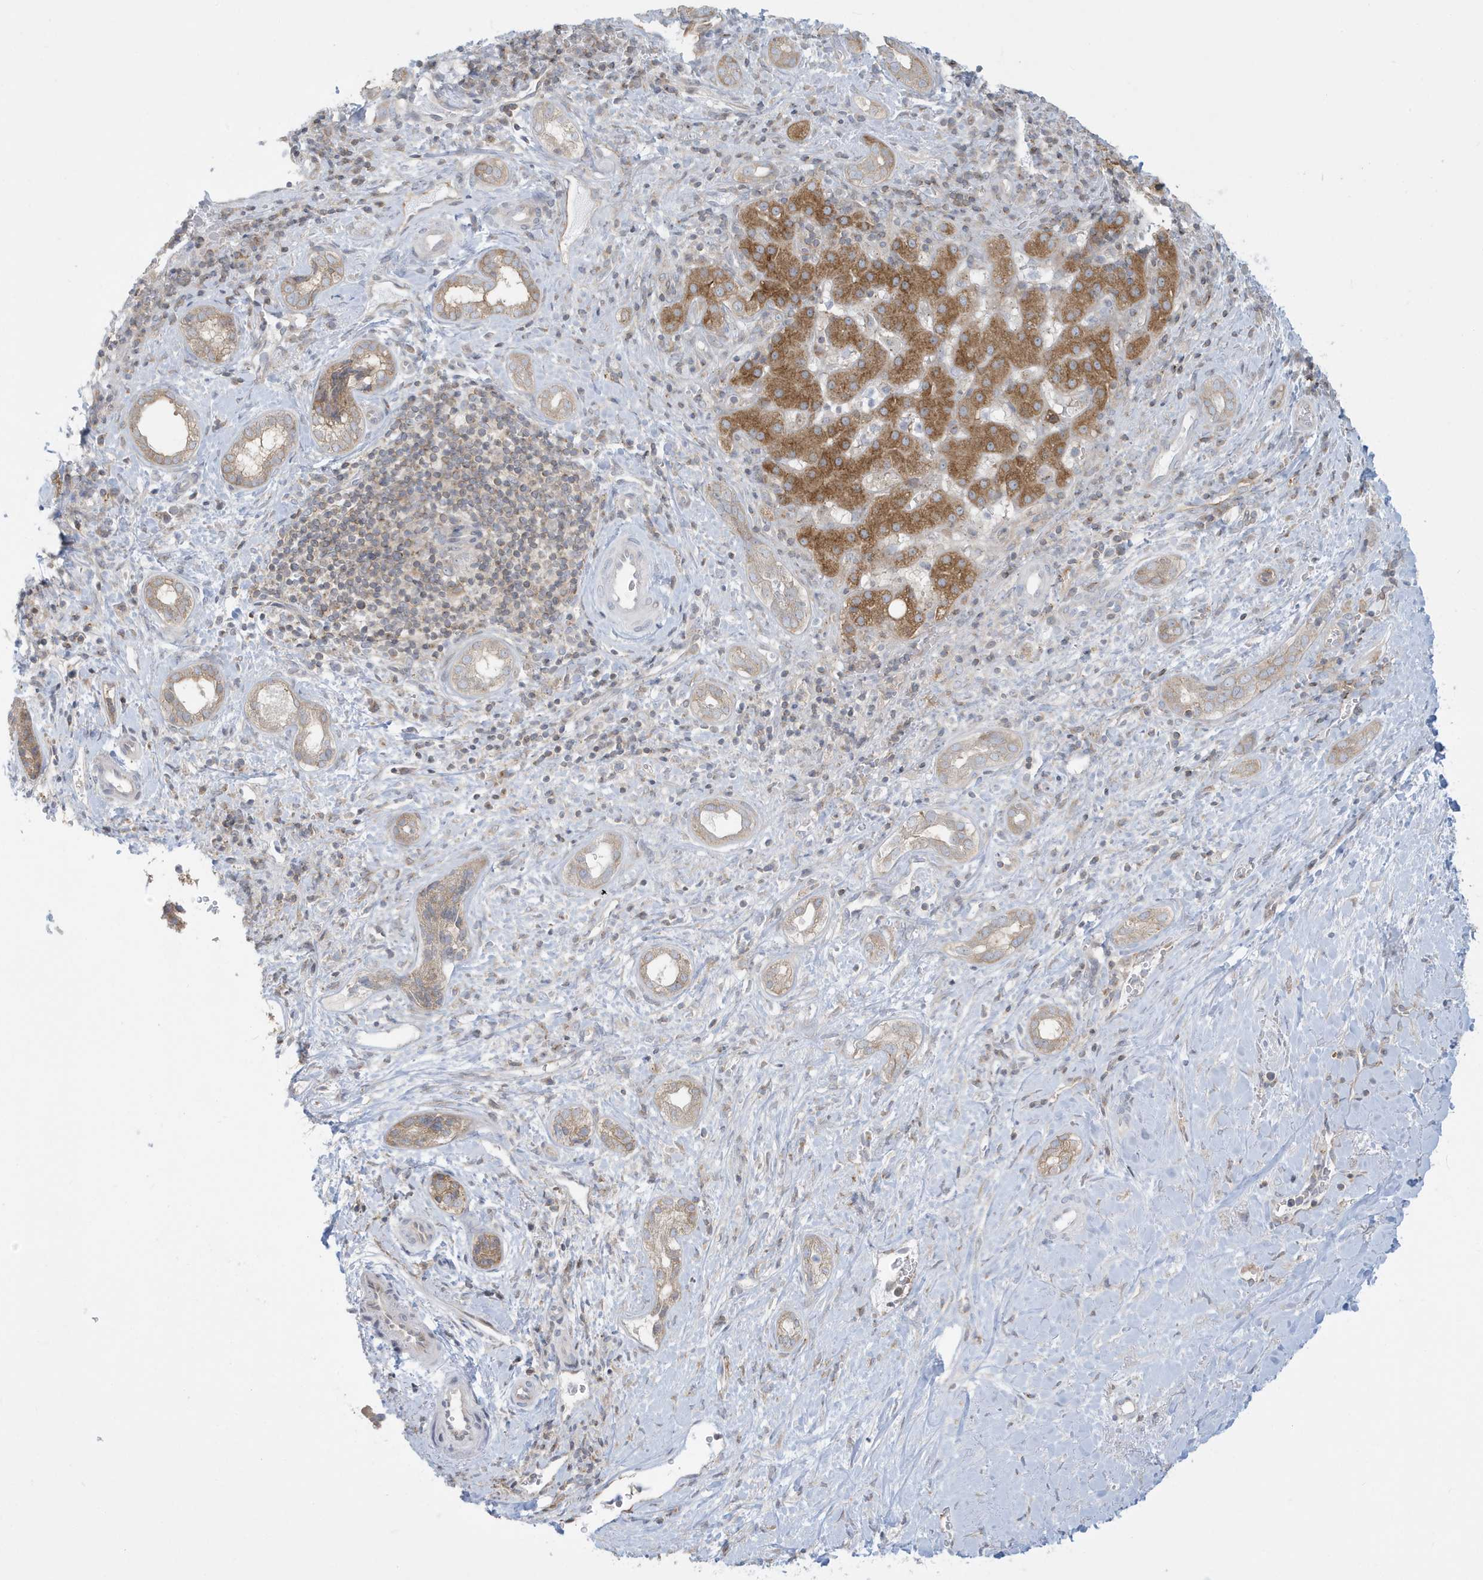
{"staining": {"intensity": "moderate", "quantity": "25%-75%", "location": "cytoplasmic/membranous"}, "tissue": "liver cancer", "cell_type": "Tumor cells", "image_type": "cancer", "snomed": [{"axis": "morphology", "description": "Cholangiocarcinoma"}, {"axis": "topography", "description": "Liver"}], "caption": "An image of liver cholangiocarcinoma stained for a protein displays moderate cytoplasmic/membranous brown staining in tumor cells.", "gene": "SLAMF9", "patient": {"sex": "female", "age": 75}}